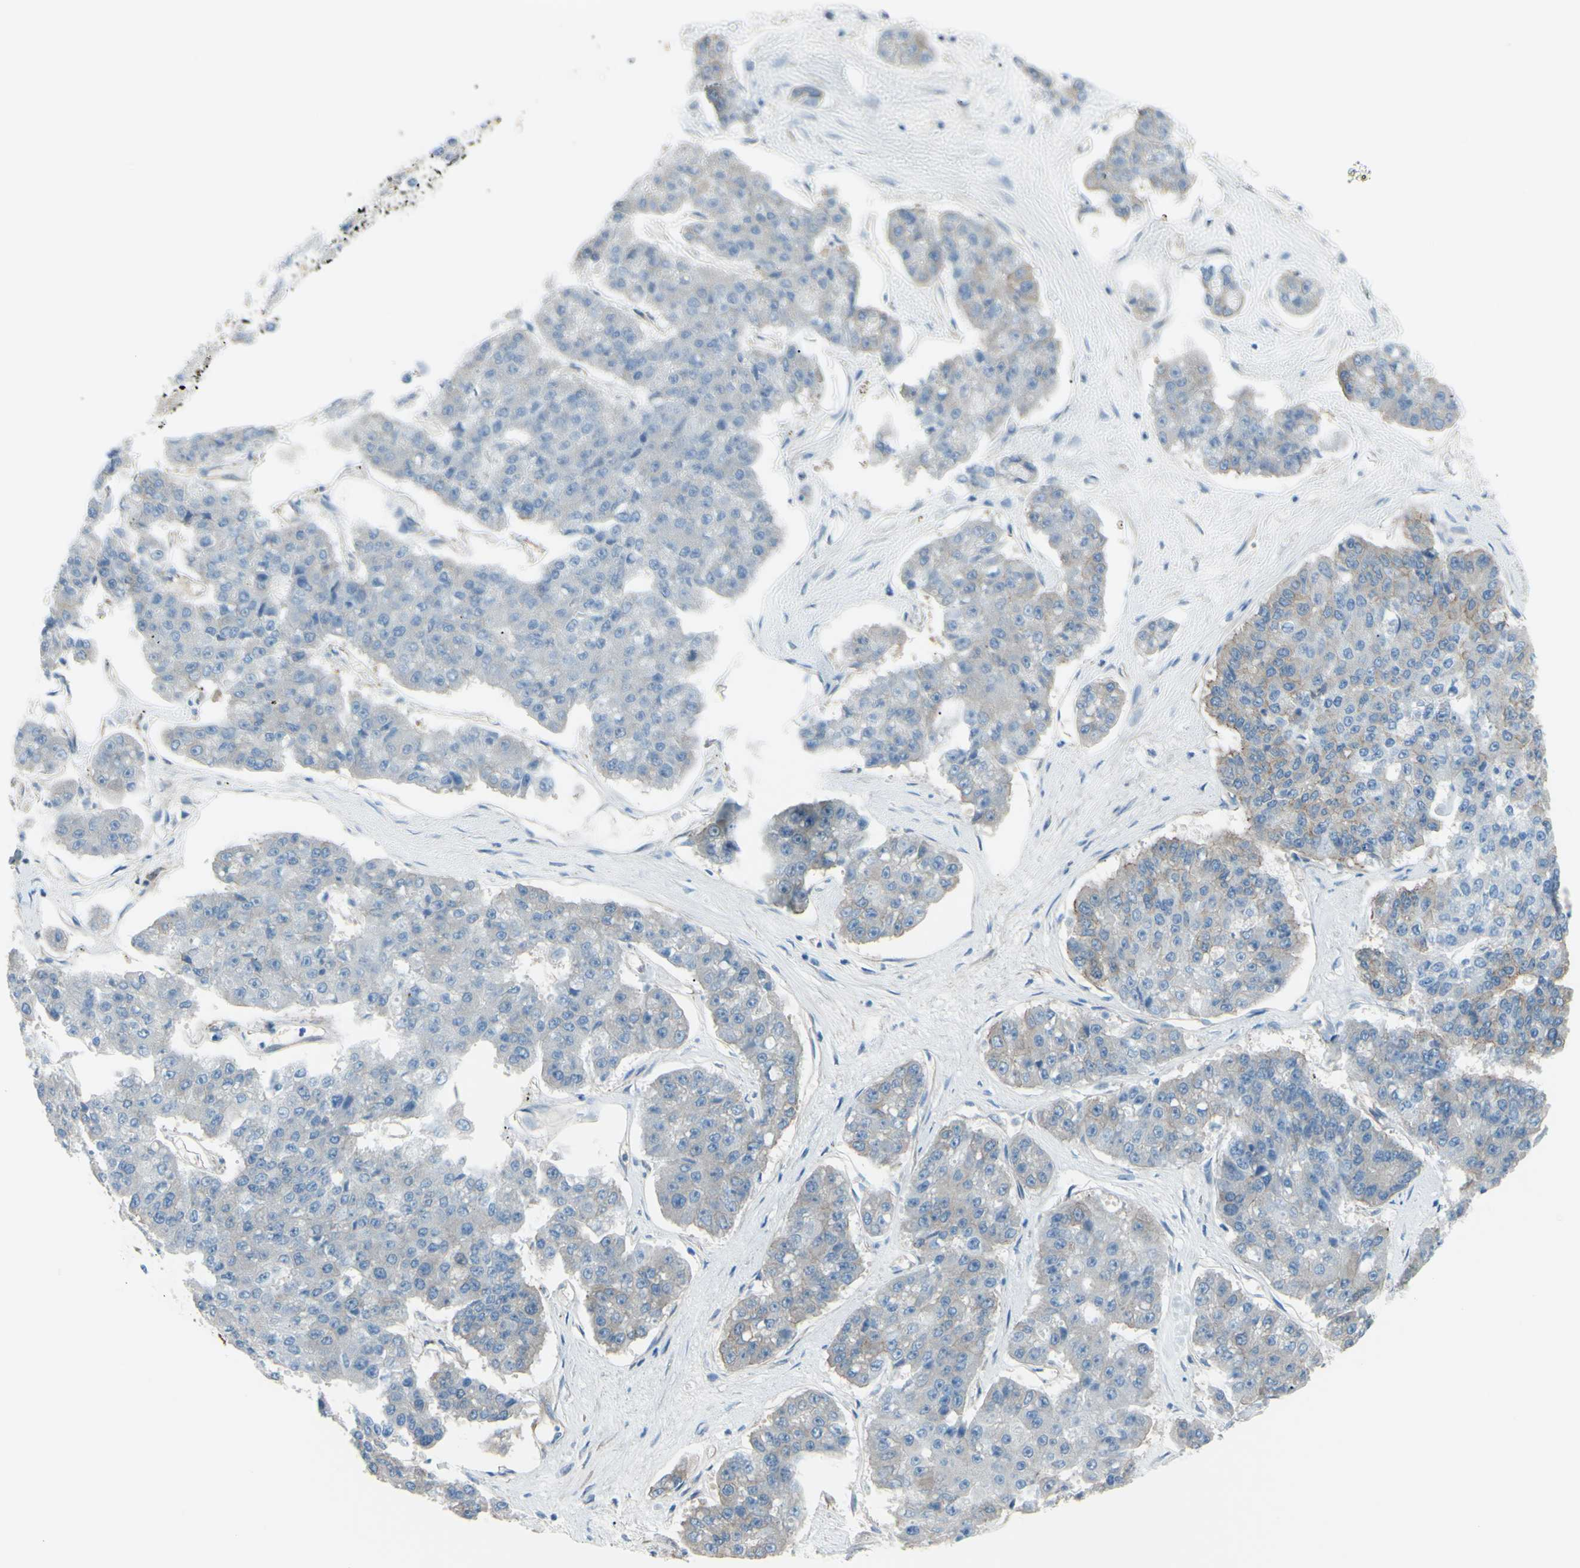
{"staining": {"intensity": "negative", "quantity": "none", "location": "none"}, "tissue": "pancreatic cancer", "cell_type": "Tumor cells", "image_type": "cancer", "snomed": [{"axis": "morphology", "description": "Adenocarcinoma, NOS"}, {"axis": "topography", "description": "Pancreas"}], "caption": "Immunohistochemistry of human pancreatic cancer reveals no expression in tumor cells.", "gene": "ADD1", "patient": {"sex": "male", "age": 50}}